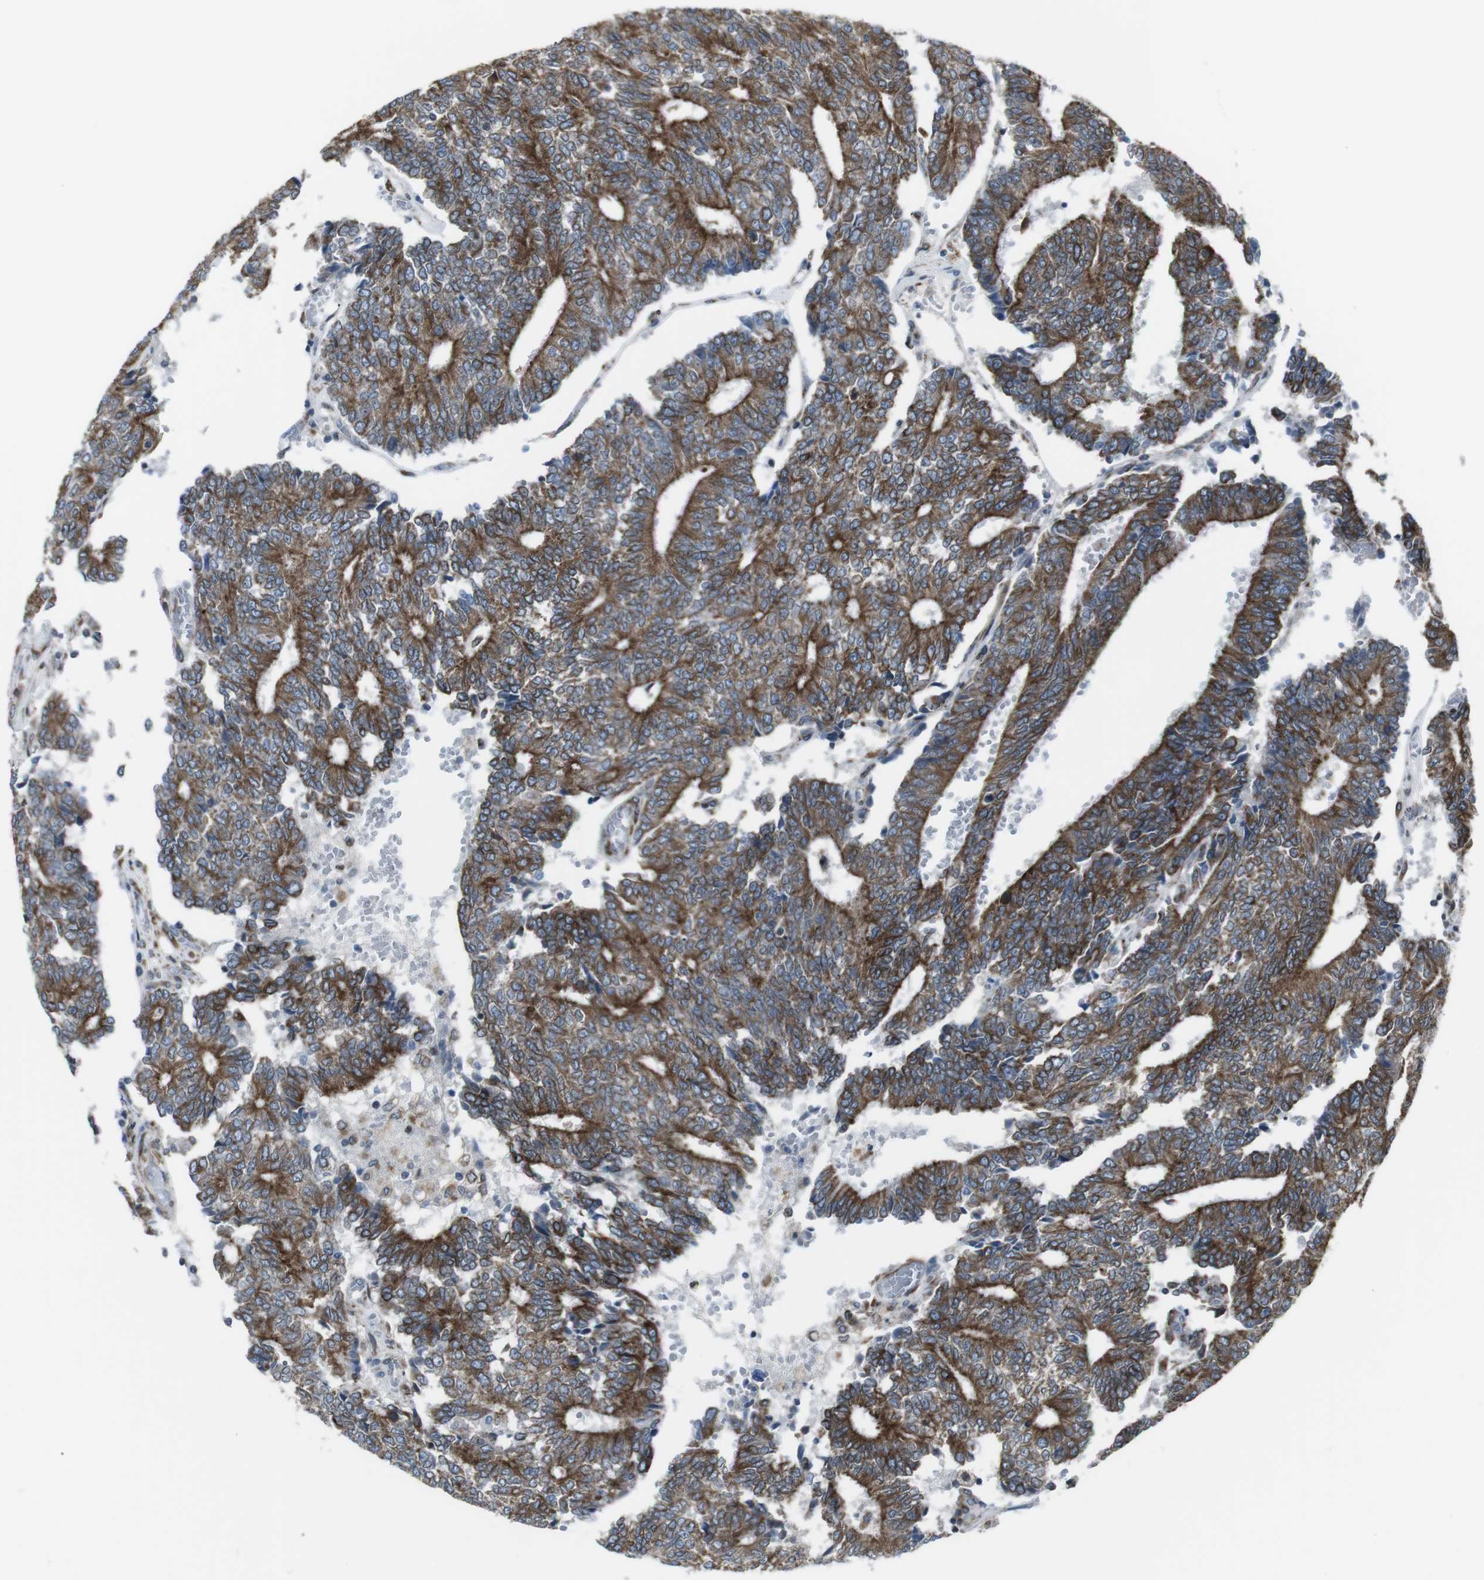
{"staining": {"intensity": "strong", "quantity": ">75%", "location": "cytoplasmic/membranous"}, "tissue": "prostate cancer", "cell_type": "Tumor cells", "image_type": "cancer", "snomed": [{"axis": "morphology", "description": "Adenocarcinoma, High grade"}, {"axis": "topography", "description": "Prostate"}], "caption": "Brown immunohistochemical staining in human adenocarcinoma (high-grade) (prostate) displays strong cytoplasmic/membranous positivity in about >75% of tumor cells.", "gene": "LNPK", "patient": {"sex": "male", "age": 55}}